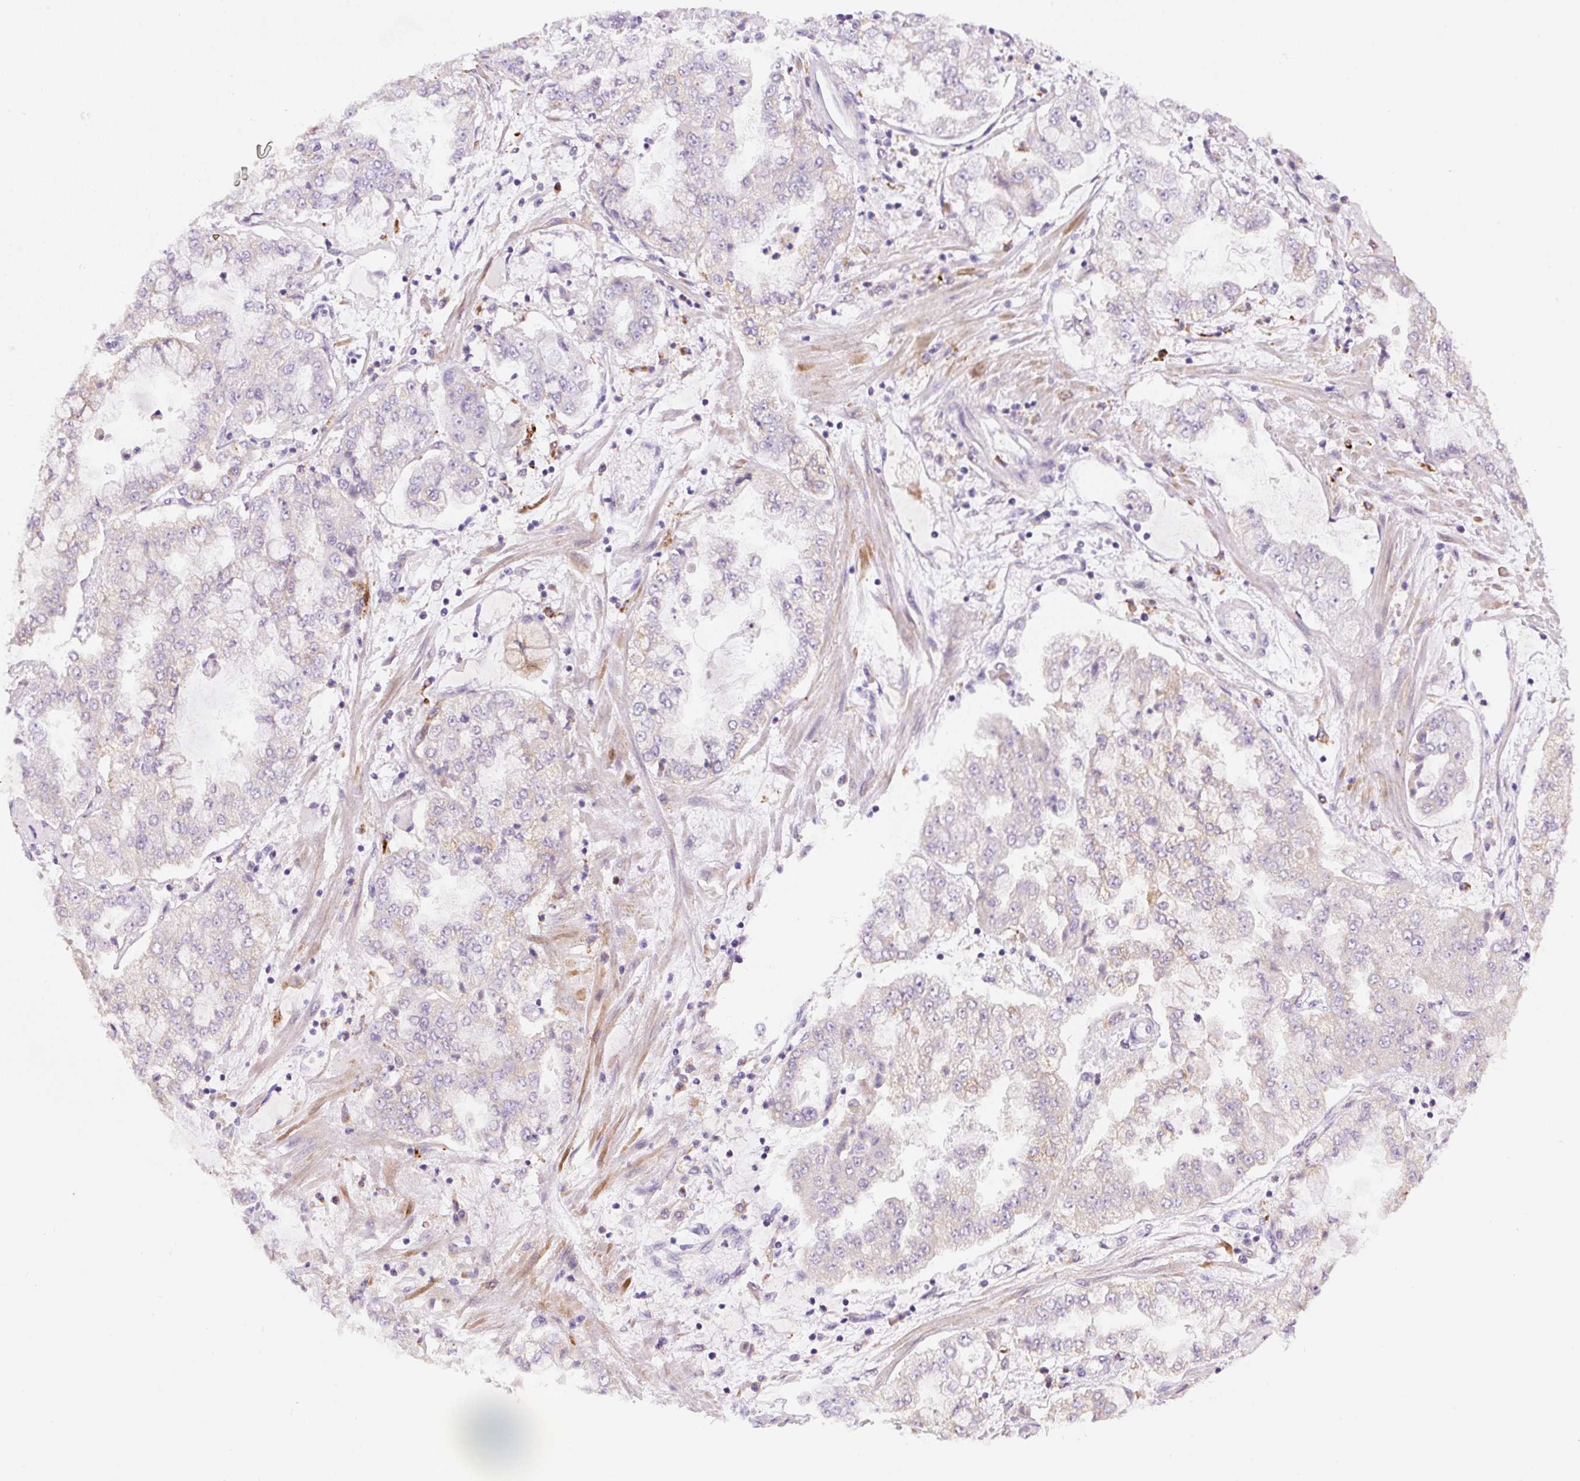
{"staining": {"intensity": "negative", "quantity": "none", "location": "none"}, "tissue": "stomach cancer", "cell_type": "Tumor cells", "image_type": "cancer", "snomed": [{"axis": "morphology", "description": "Adenocarcinoma, NOS"}, {"axis": "topography", "description": "Stomach"}], "caption": "Tumor cells are negative for protein expression in human stomach adenocarcinoma.", "gene": "CEBPZOS", "patient": {"sex": "male", "age": 76}}